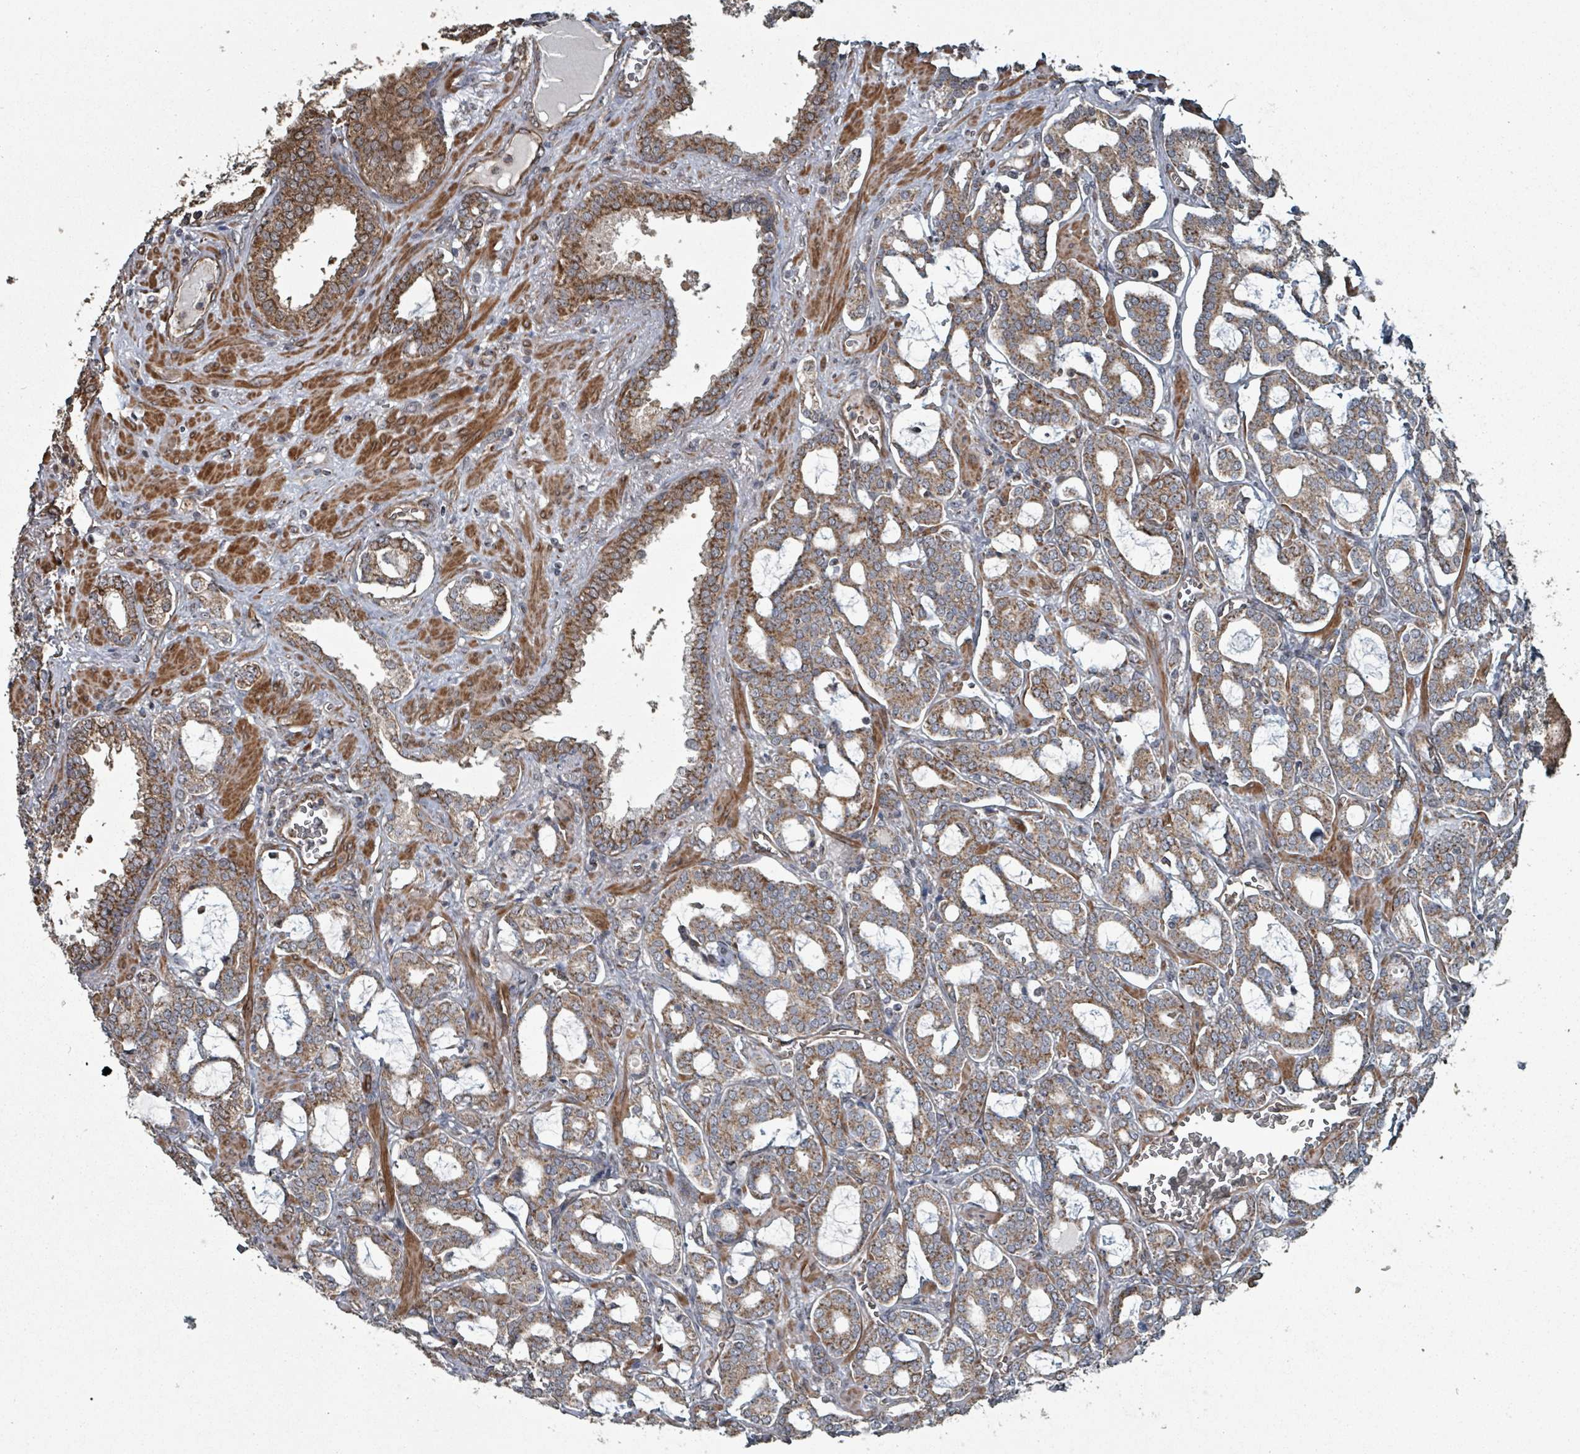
{"staining": {"intensity": "moderate", "quantity": ">75%", "location": "cytoplasmic/membranous"}, "tissue": "prostate cancer", "cell_type": "Tumor cells", "image_type": "cancer", "snomed": [{"axis": "morphology", "description": "Adenocarcinoma, High grade"}, {"axis": "topography", "description": "Prostate and seminal vesicle, NOS"}], "caption": "DAB immunohistochemical staining of adenocarcinoma (high-grade) (prostate) exhibits moderate cytoplasmic/membranous protein positivity in about >75% of tumor cells.", "gene": "MRPL4", "patient": {"sex": "male", "age": 67}}